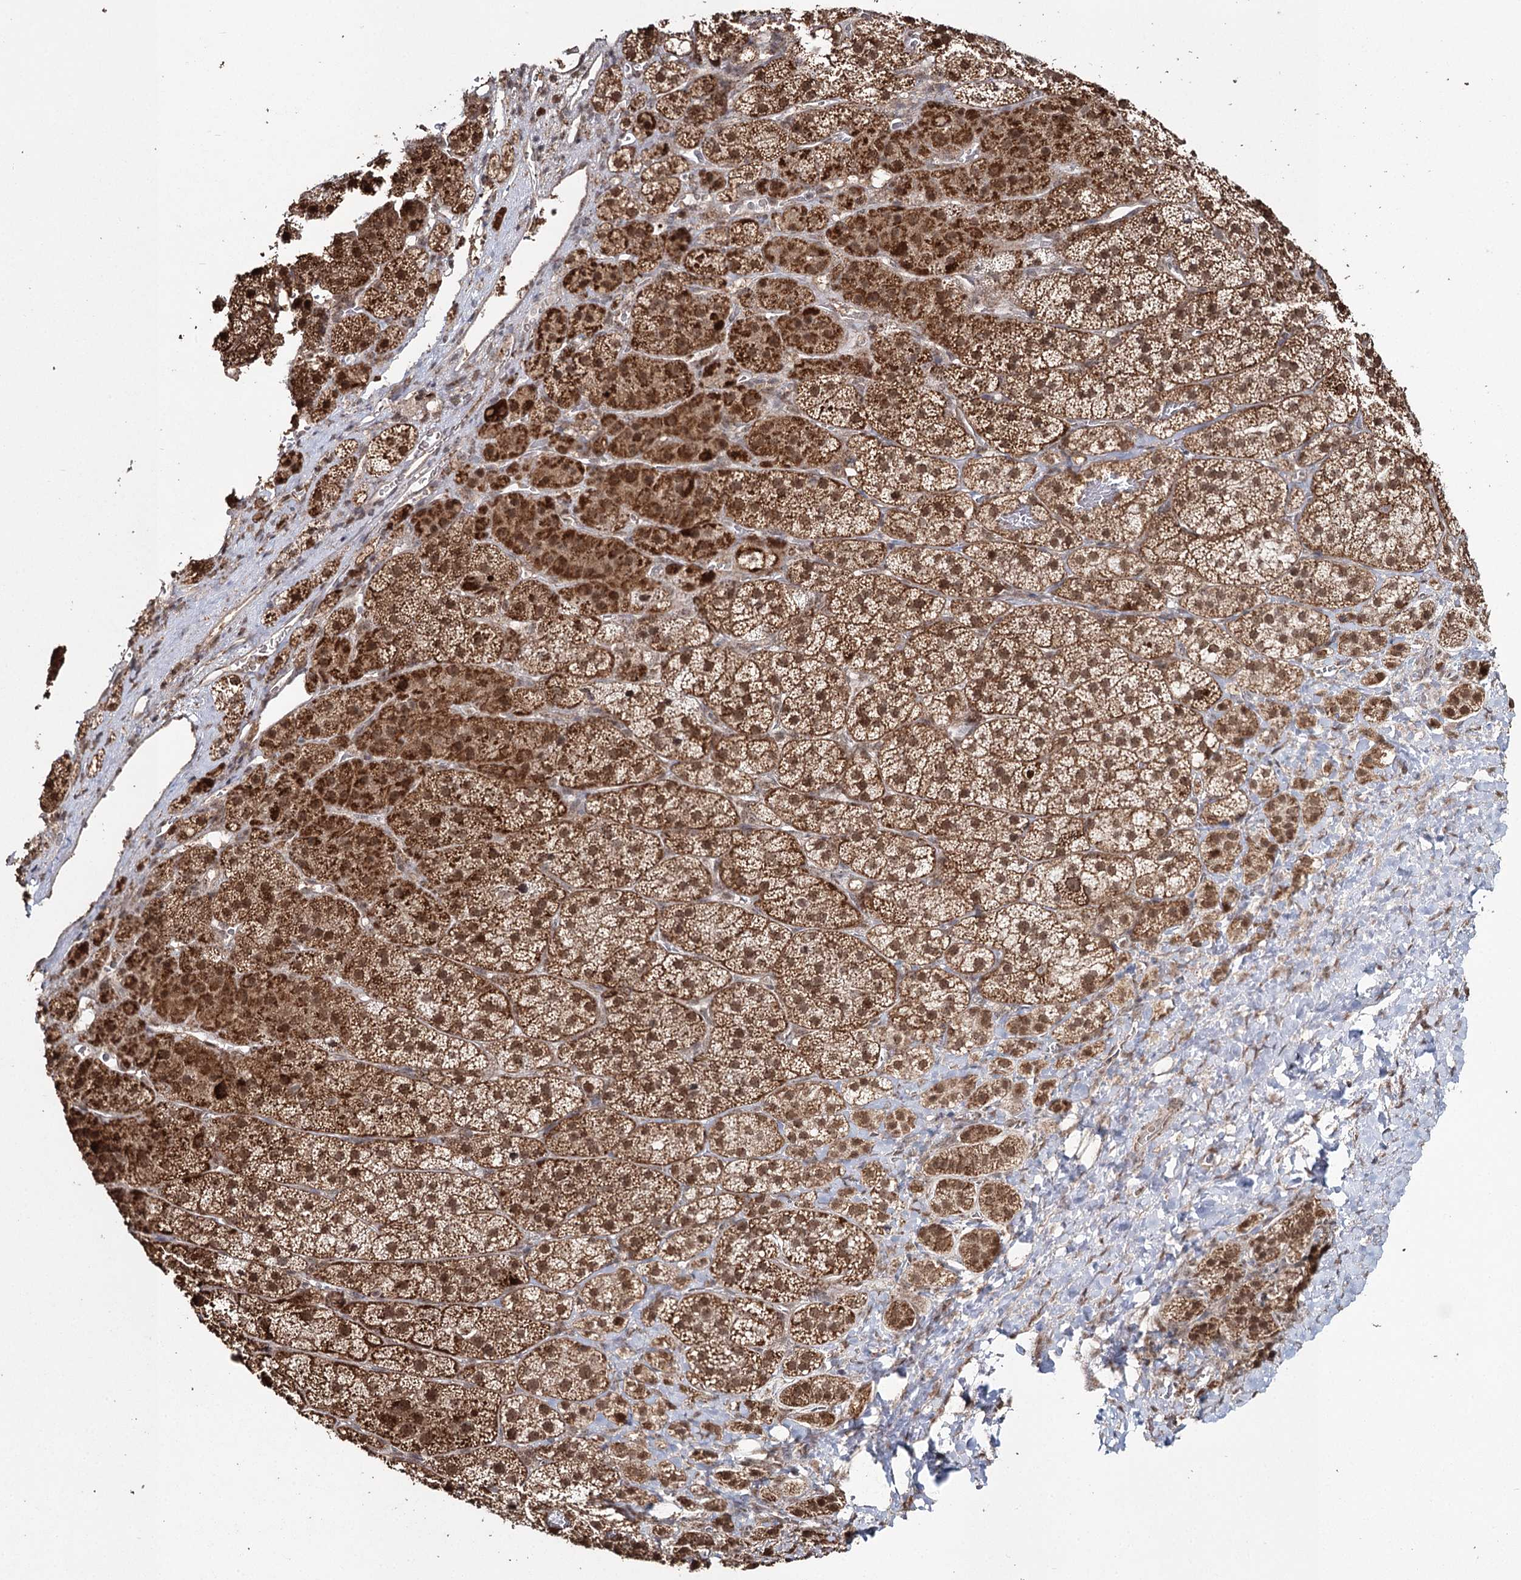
{"staining": {"intensity": "strong", "quantity": ">75%", "location": "cytoplasmic/membranous,nuclear"}, "tissue": "adrenal gland", "cell_type": "Glandular cells", "image_type": "normal", "snomed": [{"axis": "morphology", "description": "Normal tissue, NOS"}, {"axis": "topography", "description": "Adrenal gland"}], "caption": "Adrenal gland stained for a protein exhibits strong cytoplasmic/membranous,nuclear positivity in glandular cells. Ihc stains the protein in brown and the nuclei are stained blue.", "gene": "PDHX", "patient": {"sex": "female", "age": 44}}